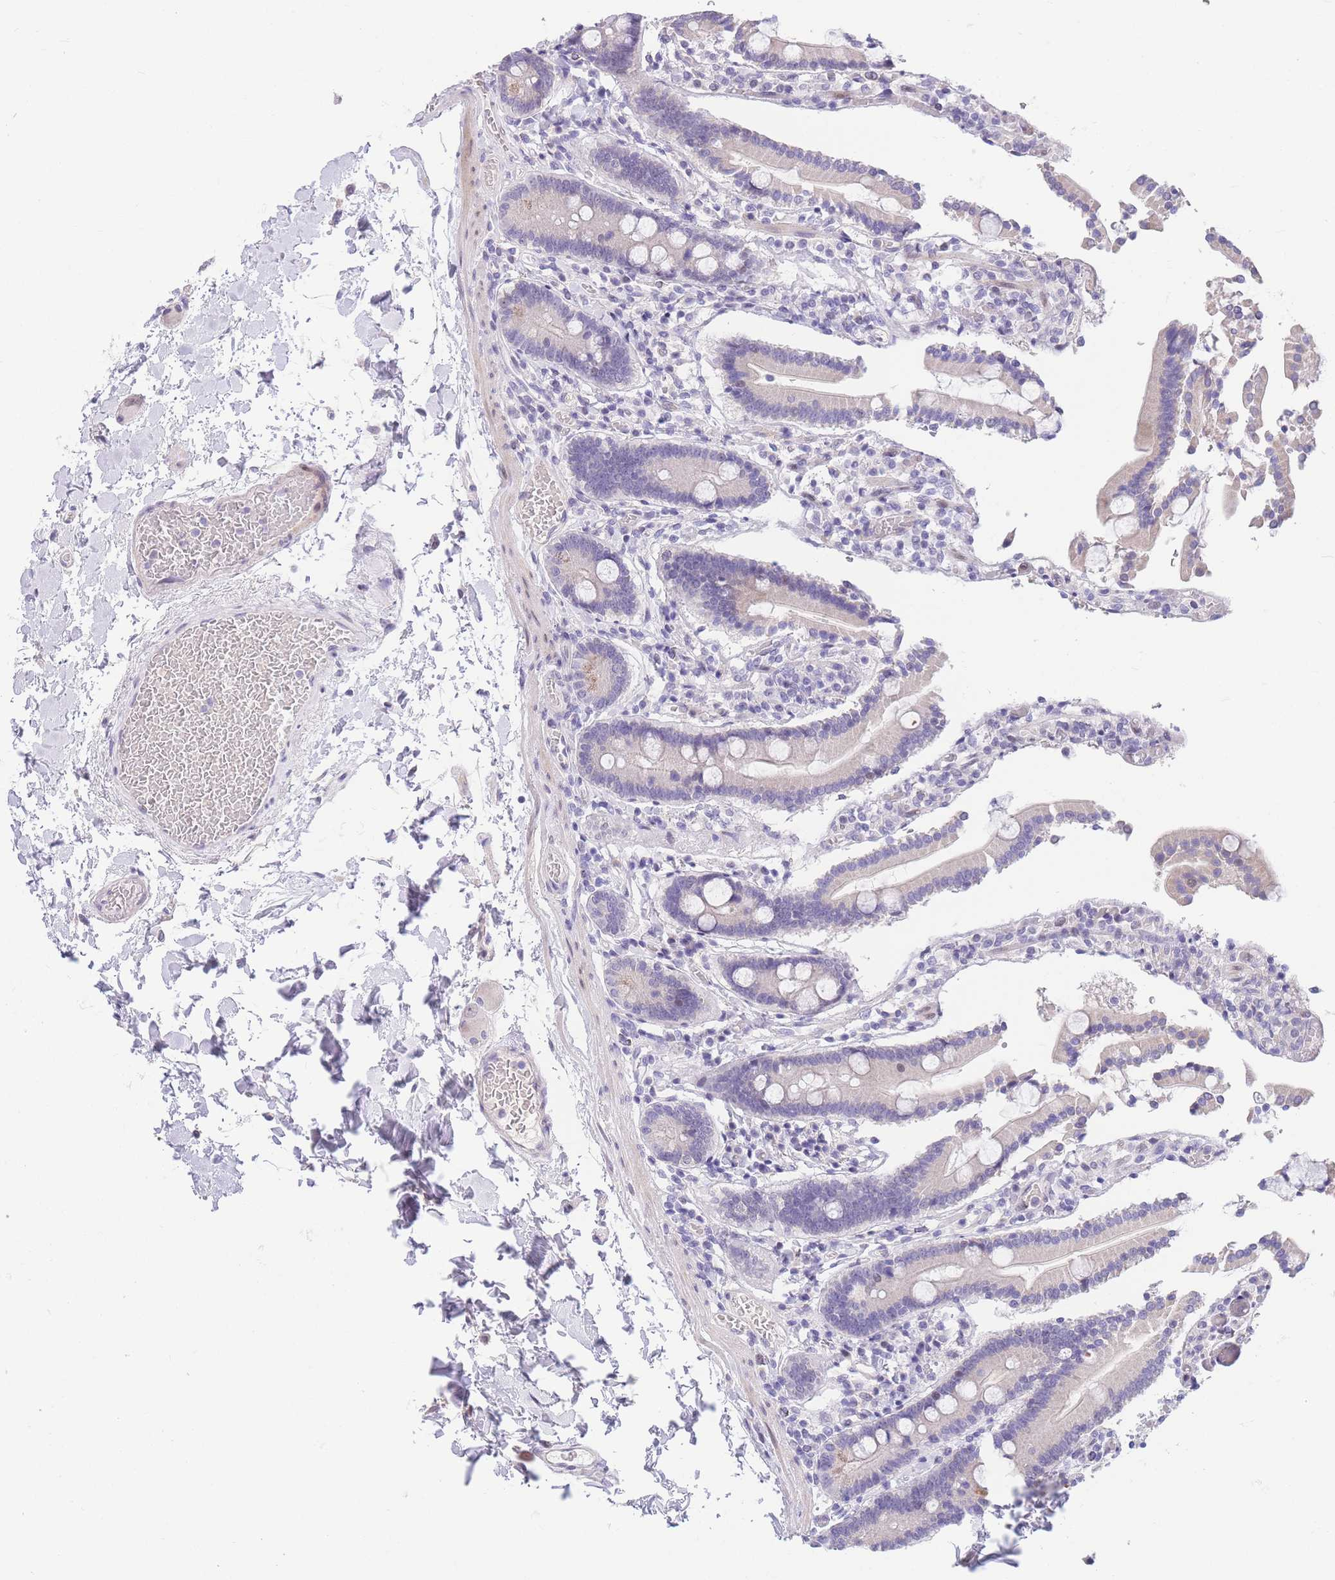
{"staining": {"intensity": "weak", "quantity": "25%-75%", "location": "cytoplasmic/membranous"}, "tissue": "duodenum", "cell_type": "Glandular cells", "image_type": "normal", "snomed": [{"axis": "morphology", "description": "Normal tissue, NOS"}, {"axis": "topography", "description": "Duodenum"}], "caption": "Unremarkable duodenum was stained to show a protein in brown. There is low levels of weak cytoplasmic/membranous expression in approximately 25%-75% of glandular cells.", "gene": "SHCBP1", "patient": {"sex": "male", "age": 55}}